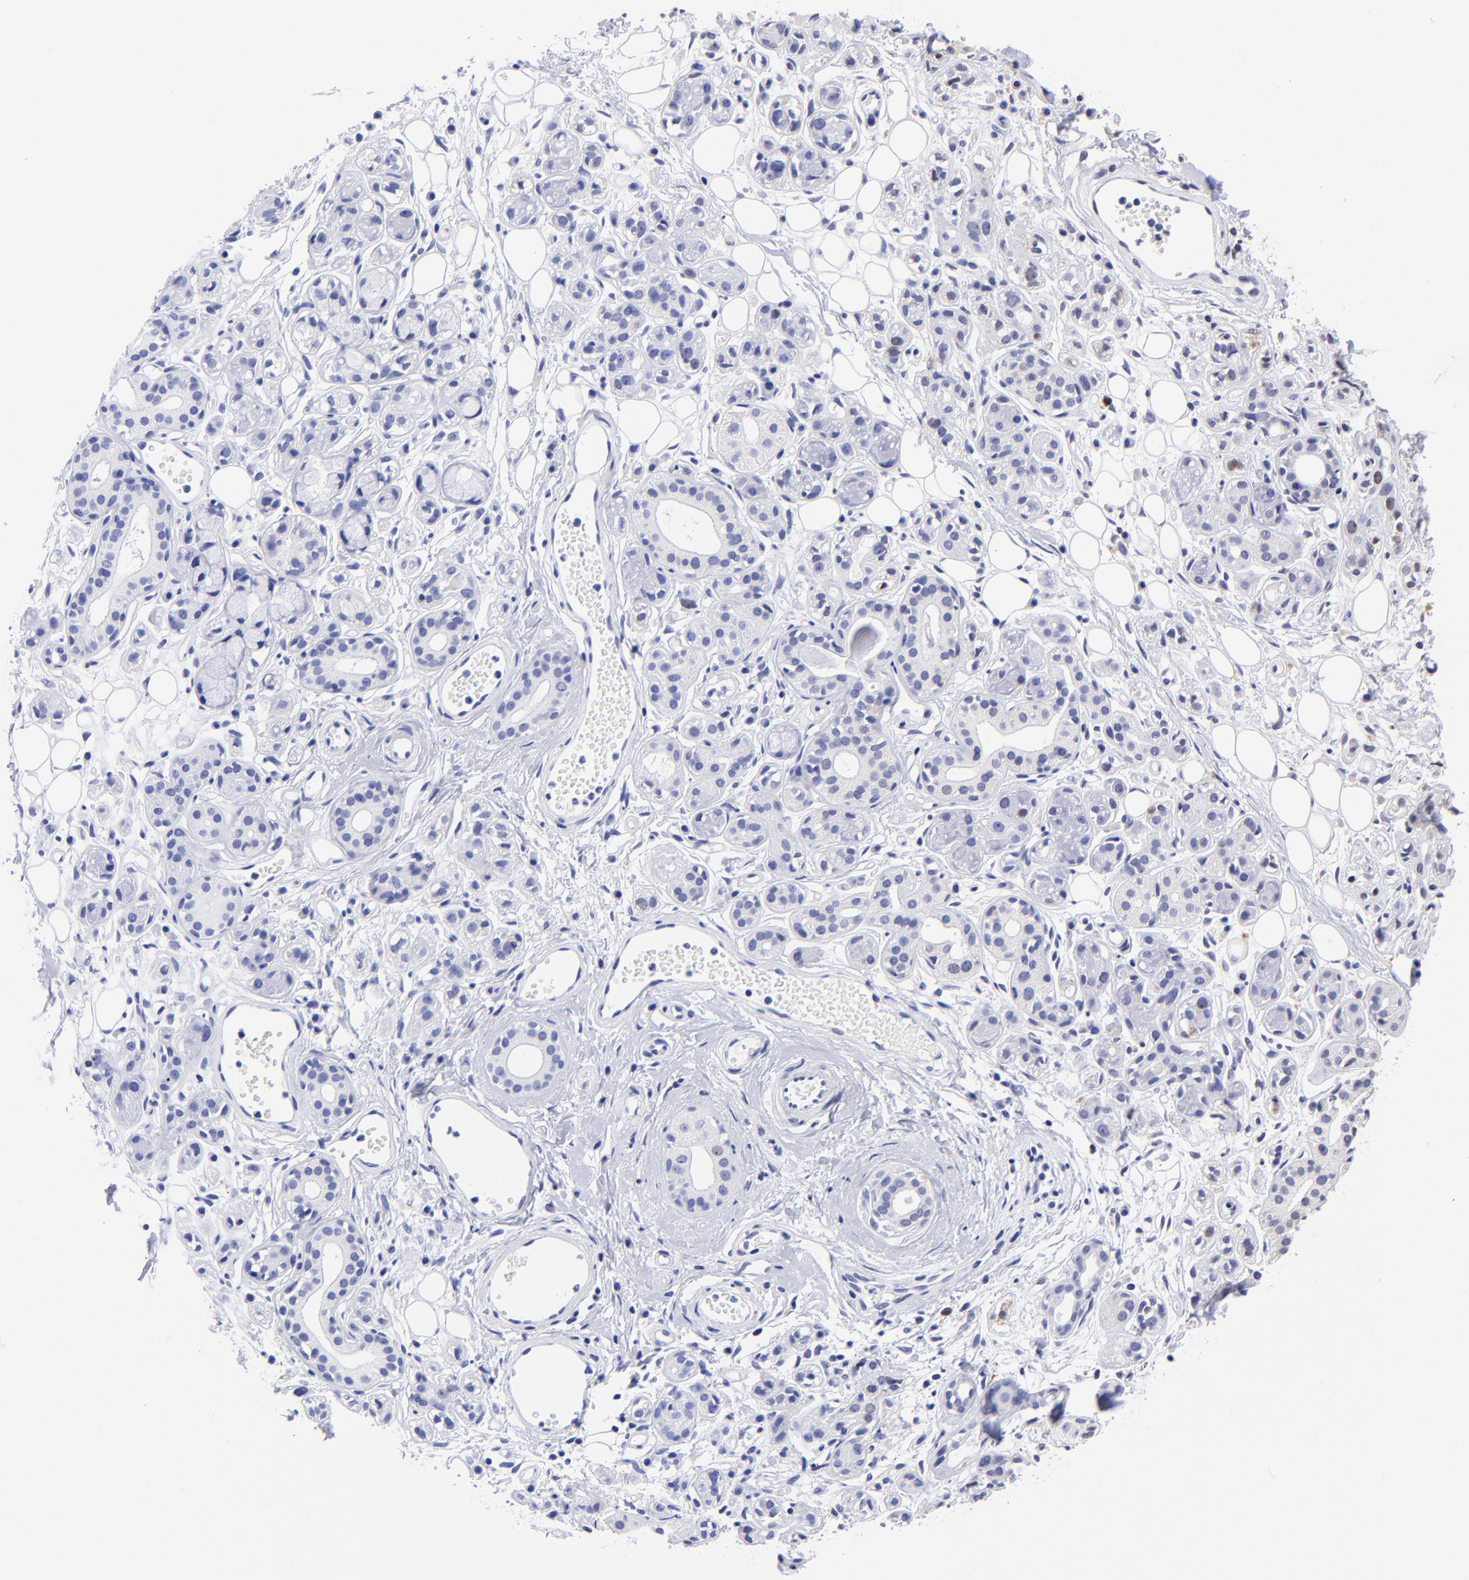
{"staining": {"intensity": "negative", "quantity": "none", "location": "none"}, "tissue": "salivary gland", "cell_type": "Glandular cells", "image_type": "normal", "snomed": [{"axis": "morphology", "description": "Normal tissue, NOS"}, {"axis": "topography", "description": "Salivary gland"}], "caption": "Salivary gland stained for a protein using immunohistochemistry demonstrates no positivity glandular cells.", "gene": "DNMT1", "patient": {"sex": "male", "age": 54}}